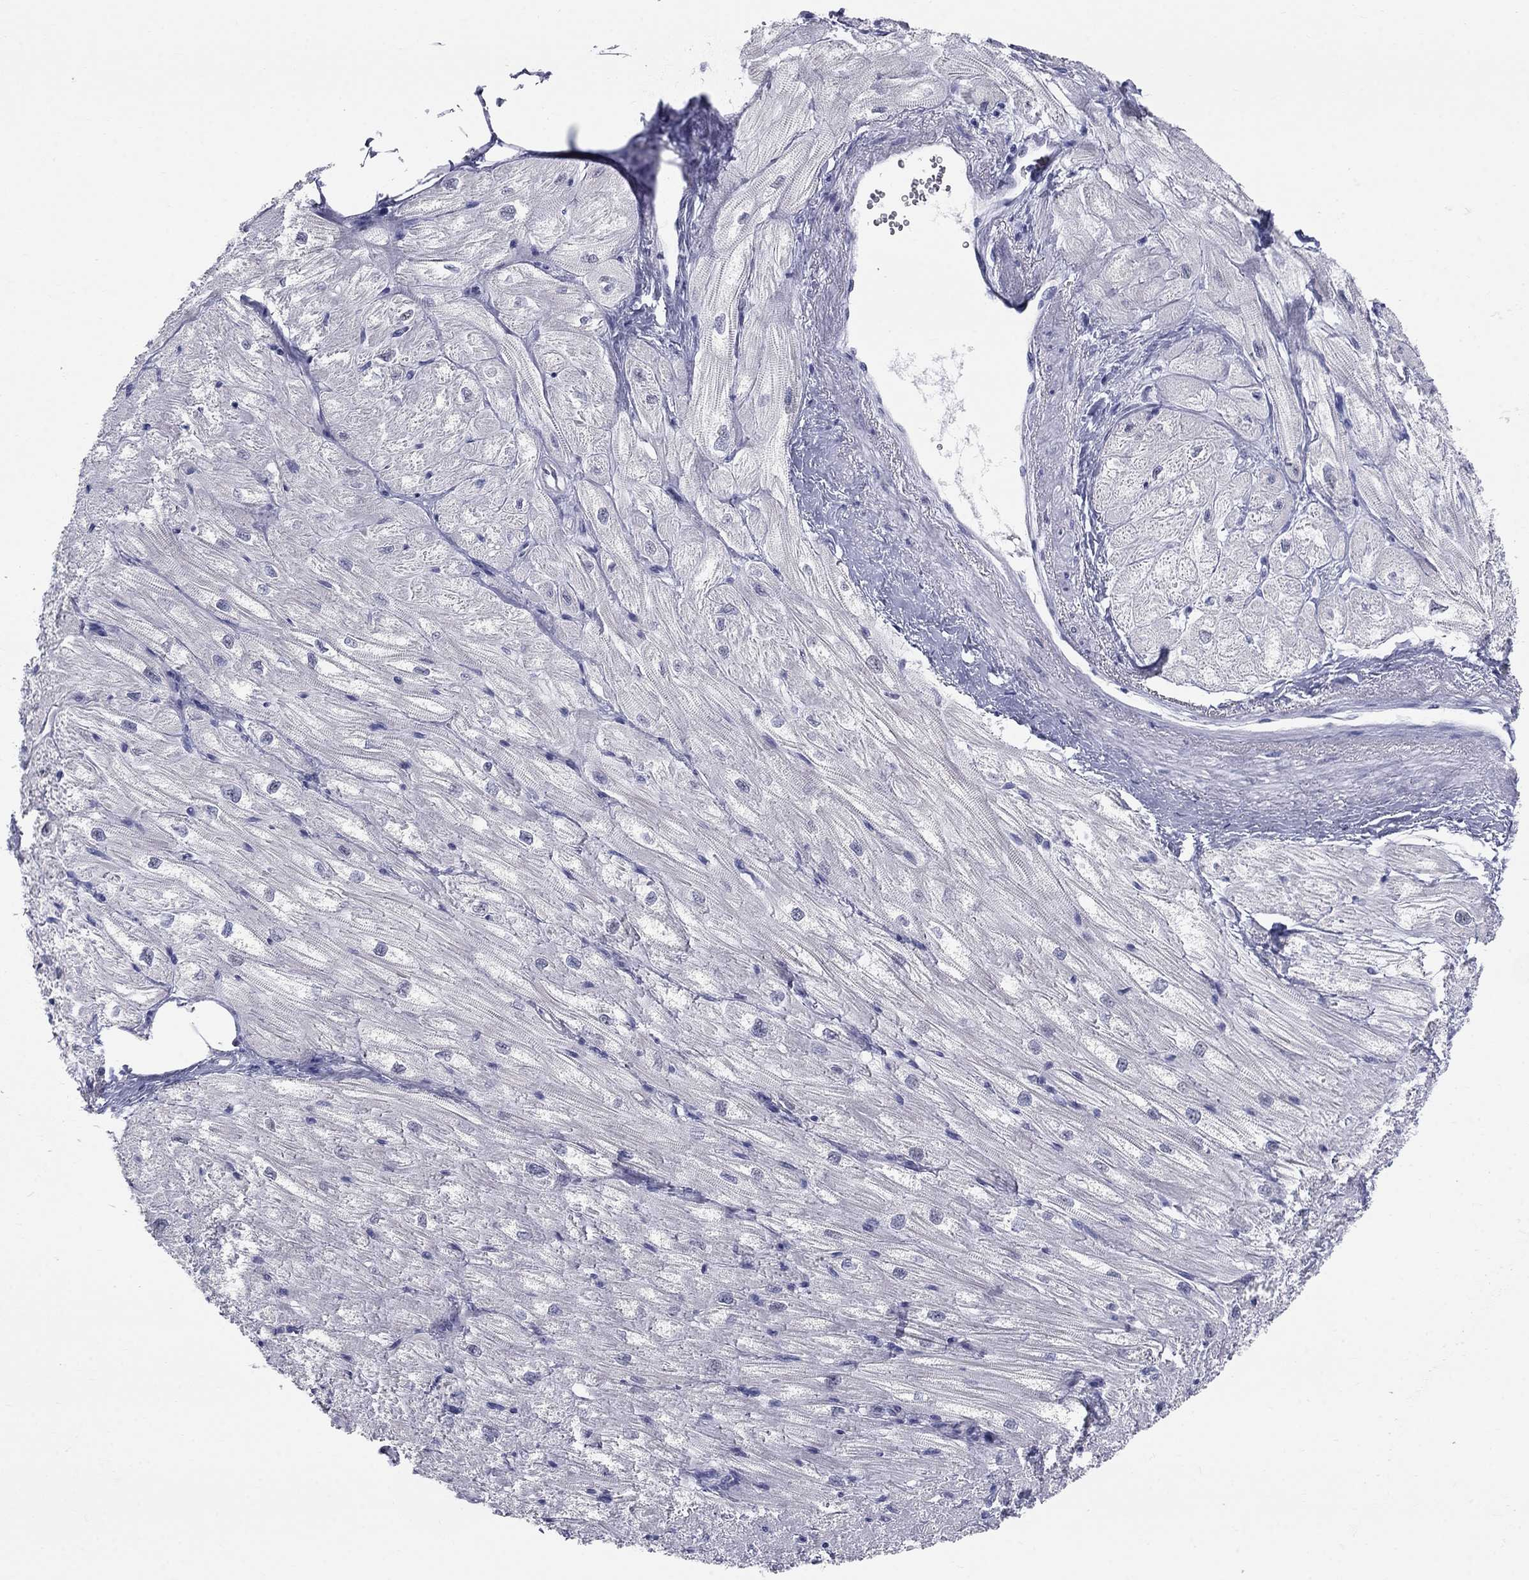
{"staining": {"intensity": "negative", "quantity": "none", "location": "none"}, "tissue": "heart muscle", "cell_type": "Cardiomyocytes", "image_type": "normal", "snomed": [{"axis": "morphology", "description": "Normal tissue, NOS"}, {"axis": "topography", "description": "Heart"}], "caption": "IHC micrograph of unremarkable heart muscle: human heart muscle stained with DAB displays no significant protein expression in cardiomyocytes.", "gene": "DMTN", "patient": {"sex": "male", "age": 57}}